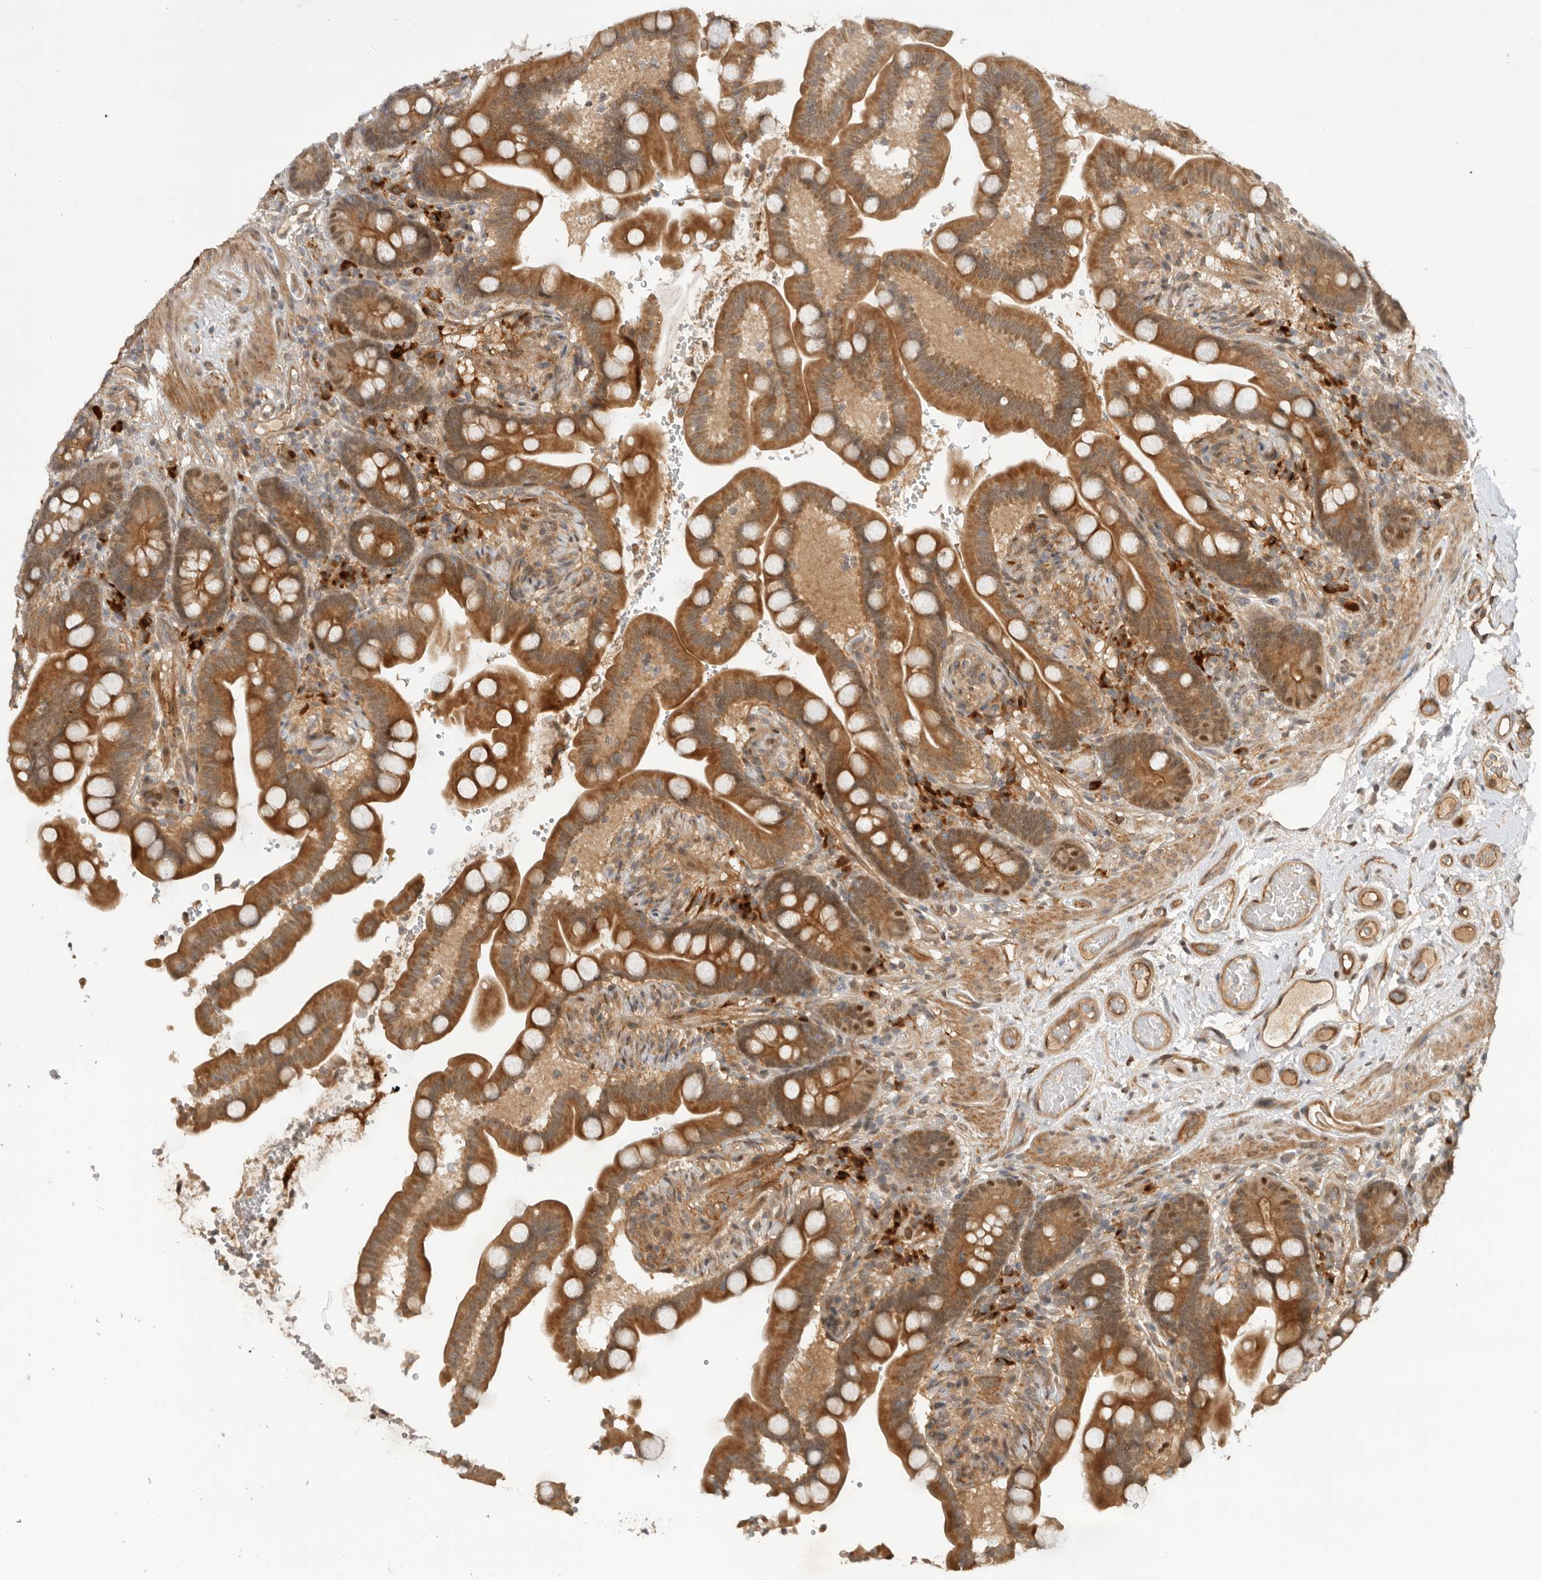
{"staining": {"intensity": "moderate", "quantity": ">75%", "location": "cytoplasmic/membranous"}, "tissue": "colon", "cell_type": "Endothelial cells", "image_type": "normal", "snomed": [{"axis": "morphology", "description": "Normal tissue, NOS"}, {"axis": "topography", "description": "Smooth muscle"}, {"axis": "topography", "description": "Colon"}], "caption": "Moderate cytoplasmic/membranous positivity for a protein is present in approximately >75% of endothelial cells of benign colon using IHC.", "gene": "DCAF8", "patient": {"sex": "male", "age": 73}}